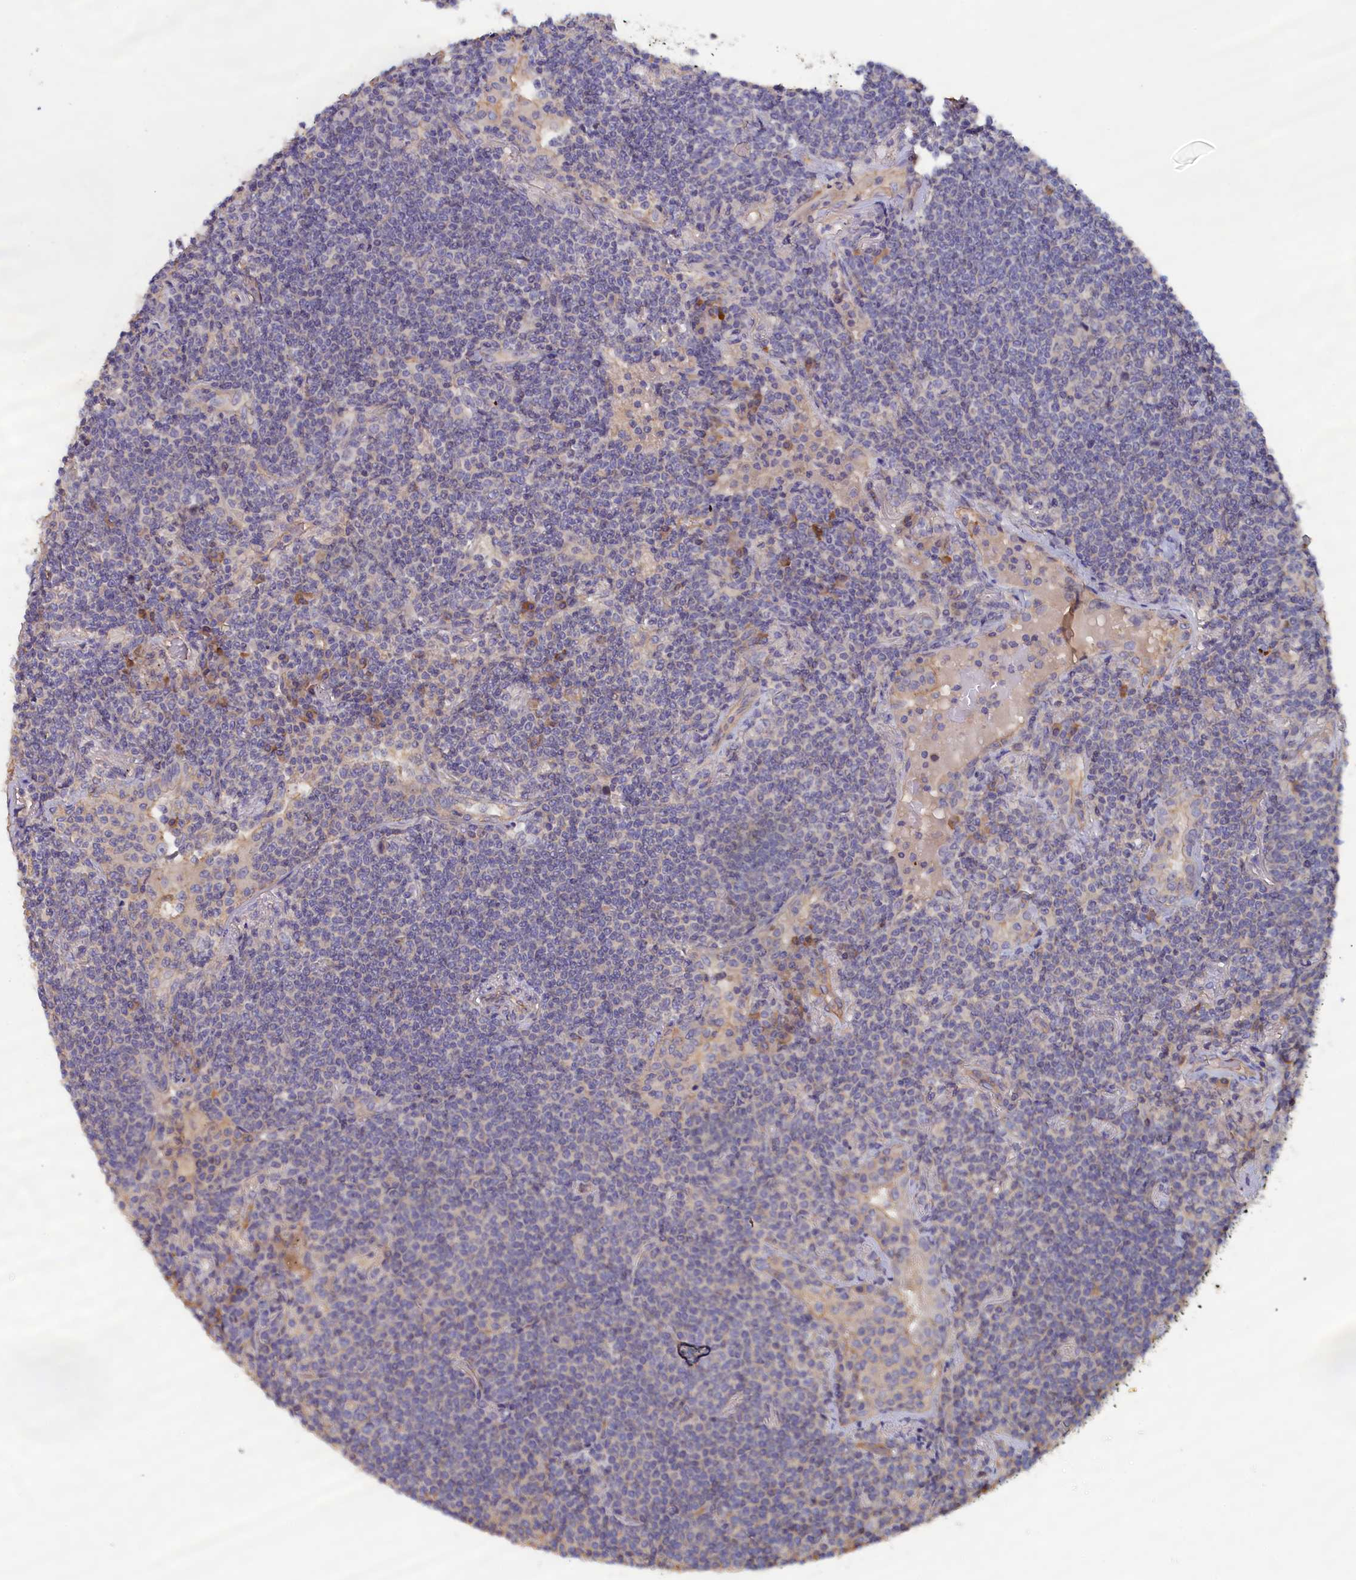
{"staining": {"intensity": "negative", "quantity": "none", "location": "none"}, "tissue": "lymphoma", "cell_type": "Tumor cells", "image_type": "cancer", "snomed": [{"axis": "morphology", "description": "Malignant lymphoma, non-Hodgkin's type, Low grade"}, {"axis": "topography", "description": "Lung"}], "caption": "The immunohistochemistry histopathology image has no significant positivity in tumor cells of malignant lymphoma, non-Hodgkin's type (low-grade) tissue.", "gene": "ANKRD2", "patient": {"sex": "female", "age": 71}}